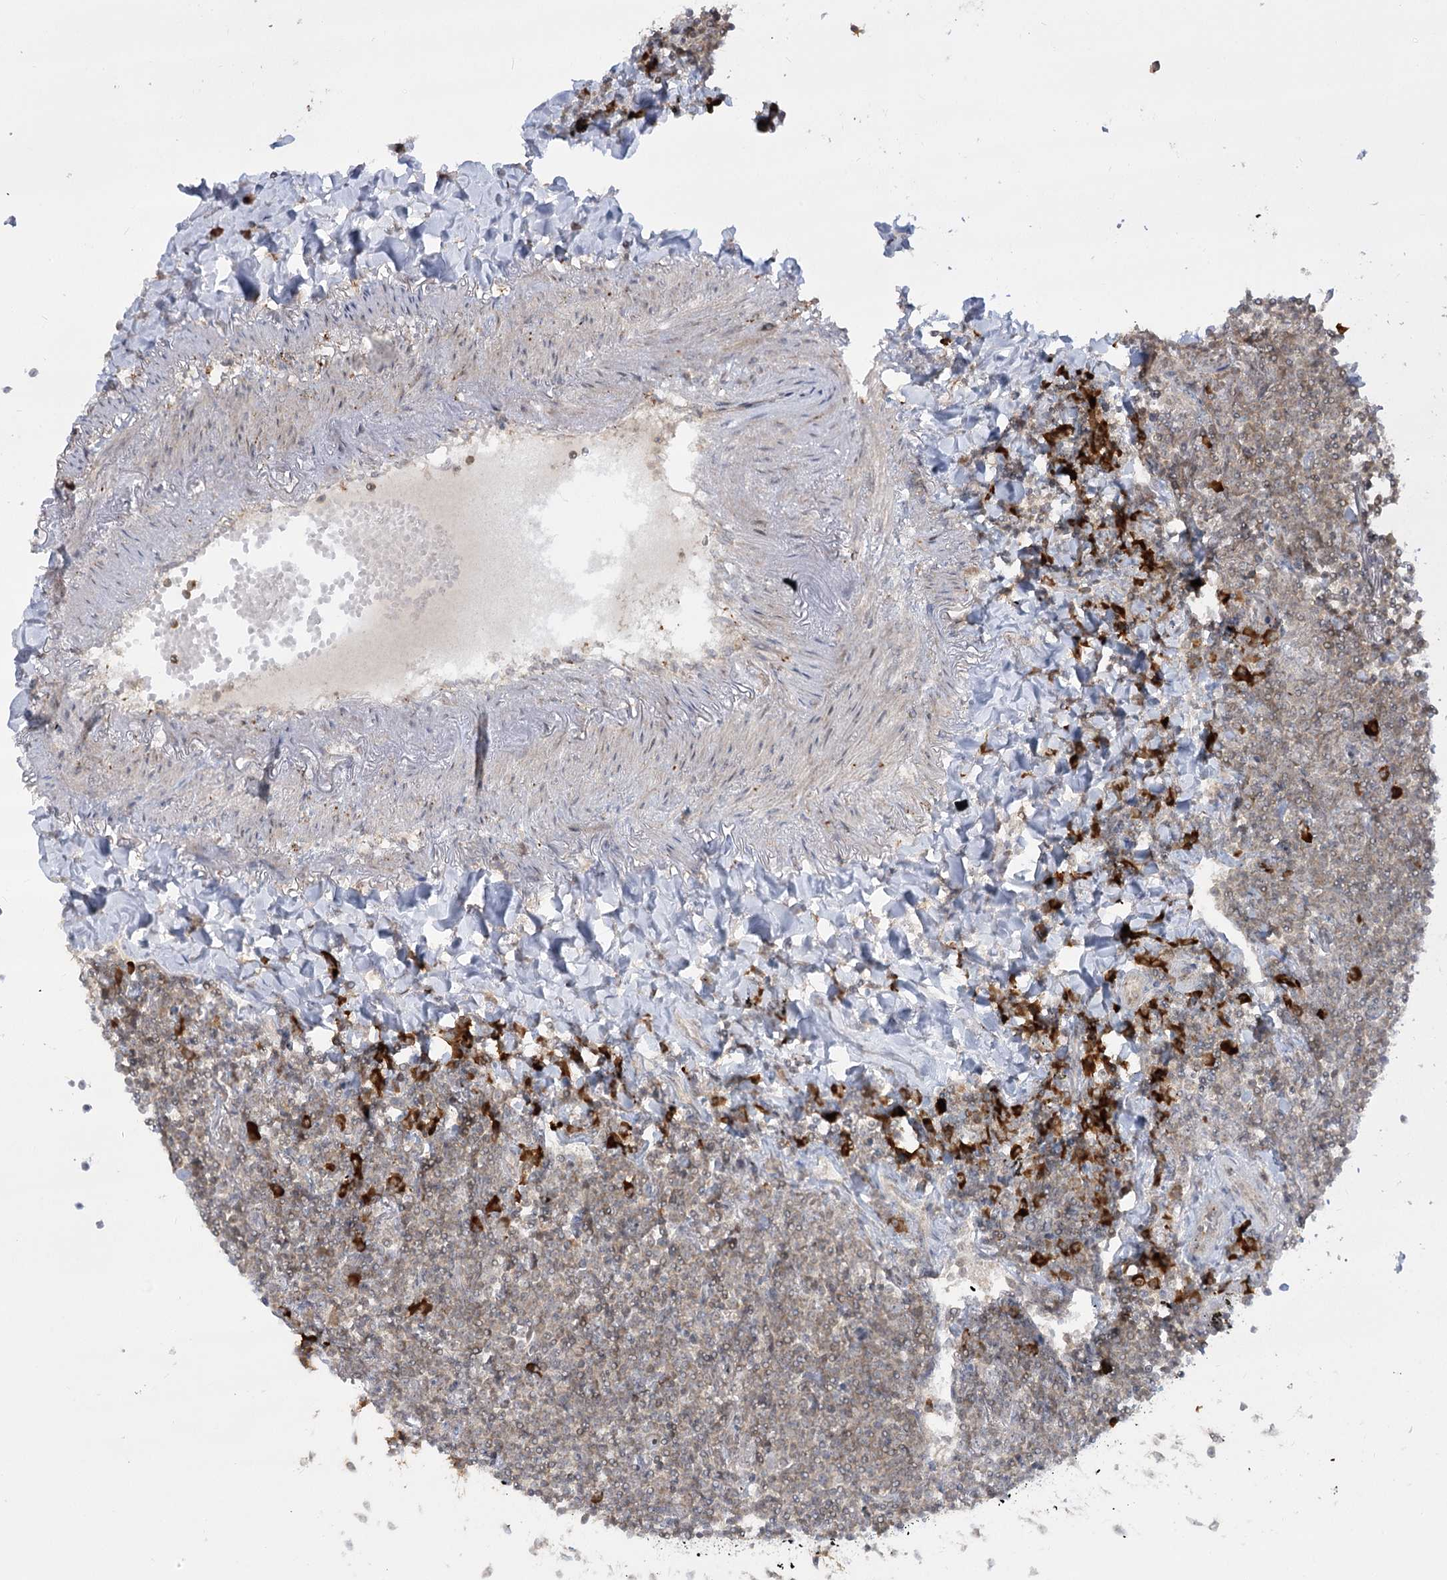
{"staining": {"intensity": "weak", "quantity": "<25%", "location": "cytoplasmic/membranous"}, "tissue": "lymphoma", "cell_type": "Tumor cells", "image_type": "cancer", "snomed": [{"axis": "morphology", "description": "Malignant lymphoma, non-Hodgkin's type, Low grade"}, {"axis": "topography", "description": "Lung"}], "caption": "IHC of human malignant lymphoma, non-Hodgkin's type (low-grade) reveals no positivity in tumor cells.", "gene": "SYTL1", "patient": {"sex": "female", "age": 71}}